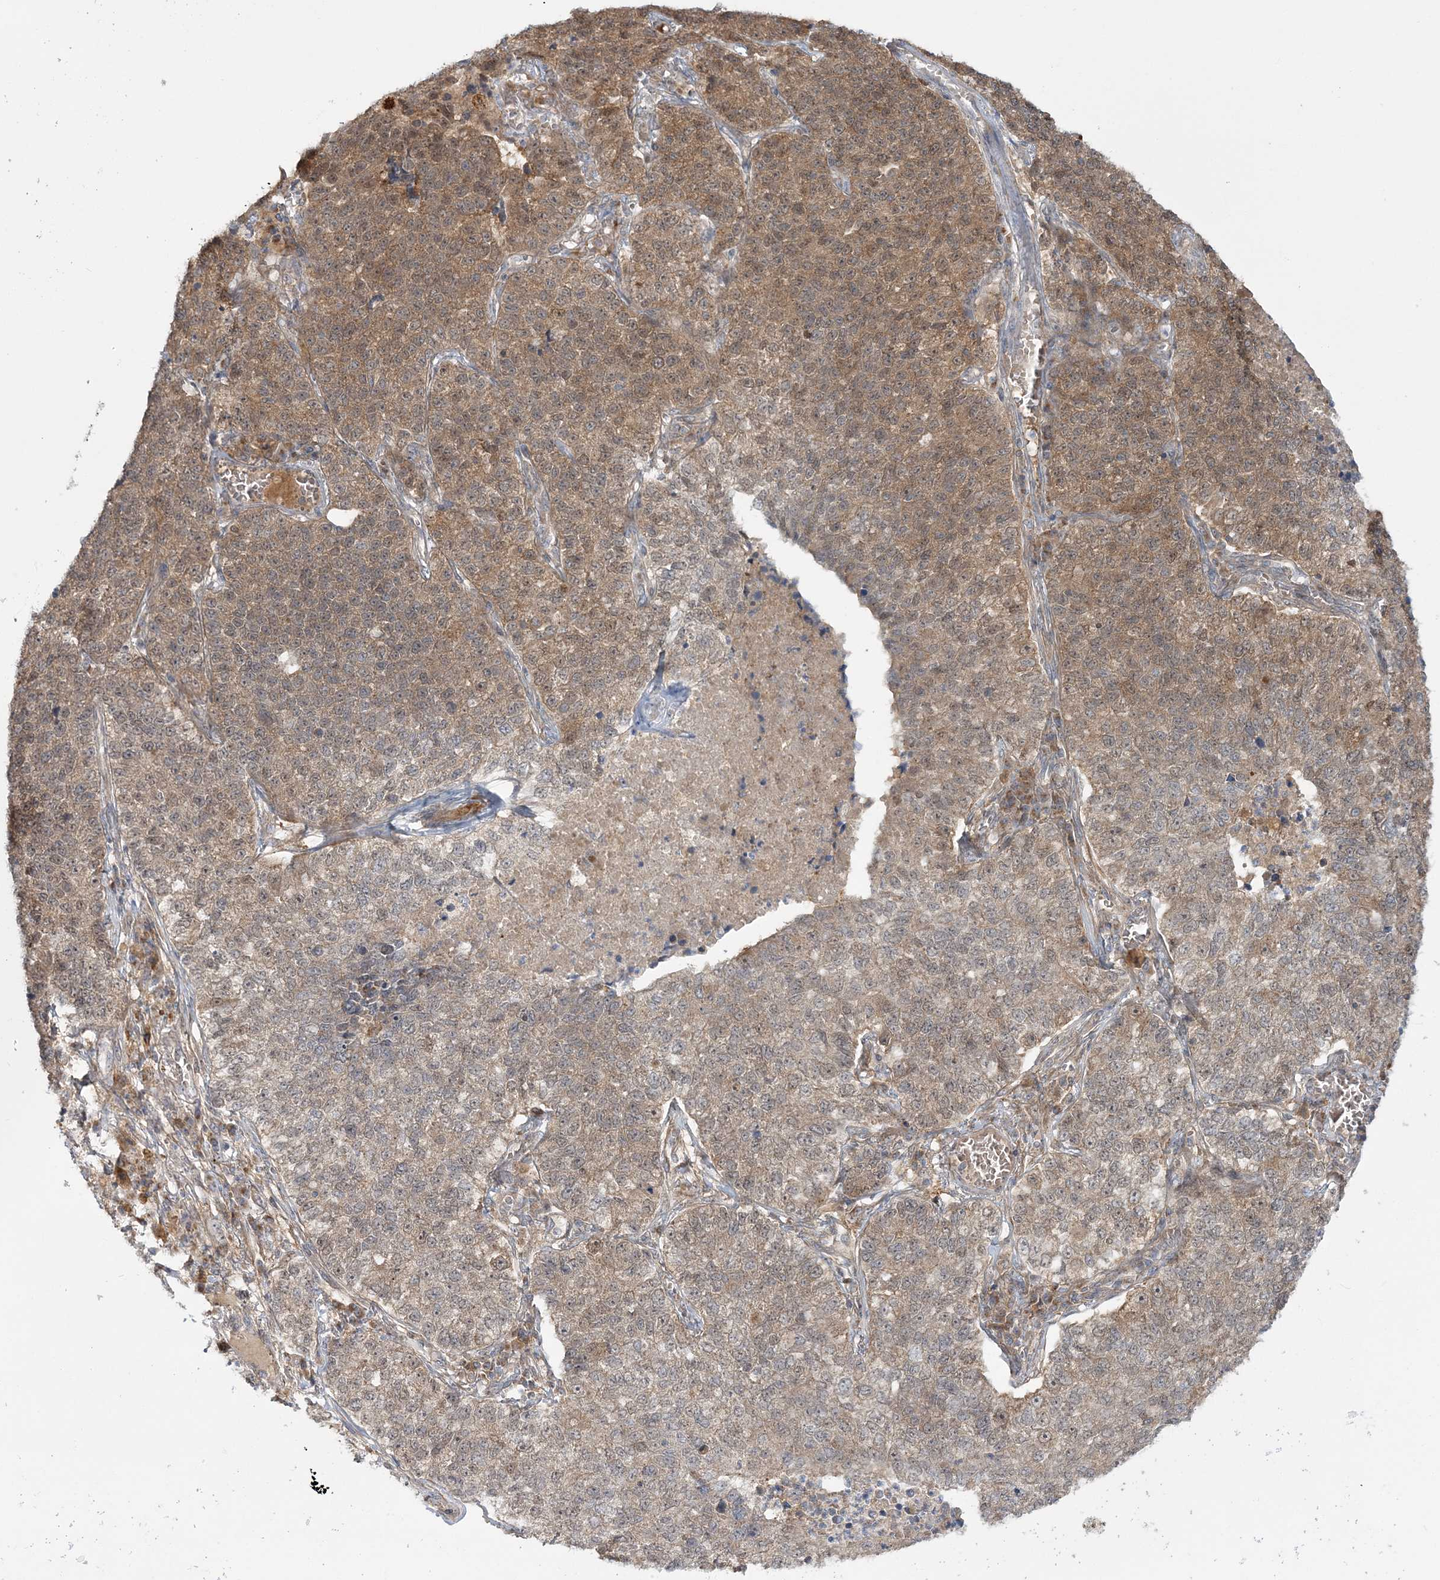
{"staining": {"intensity": "moderate", "quantity": ">75%", "location": "cytoplasmic/membranous"}, "tissue": "lung cancer", "cell_type": "Tumor cells", "image_type": "cancer", "snomed": [{"axis": "morphology", "description": "Adenocarcinoma, NOS"}, {"axis": "topography", "description": "Lung"}], "caption": "The micrograph shows staining of lung cancer, revealing moderate cytoplasmic/membranous protein expression (brown color) within tumor cells.", "gene": "MOCS2", "patient": {"sex": "male", "age": 49}}